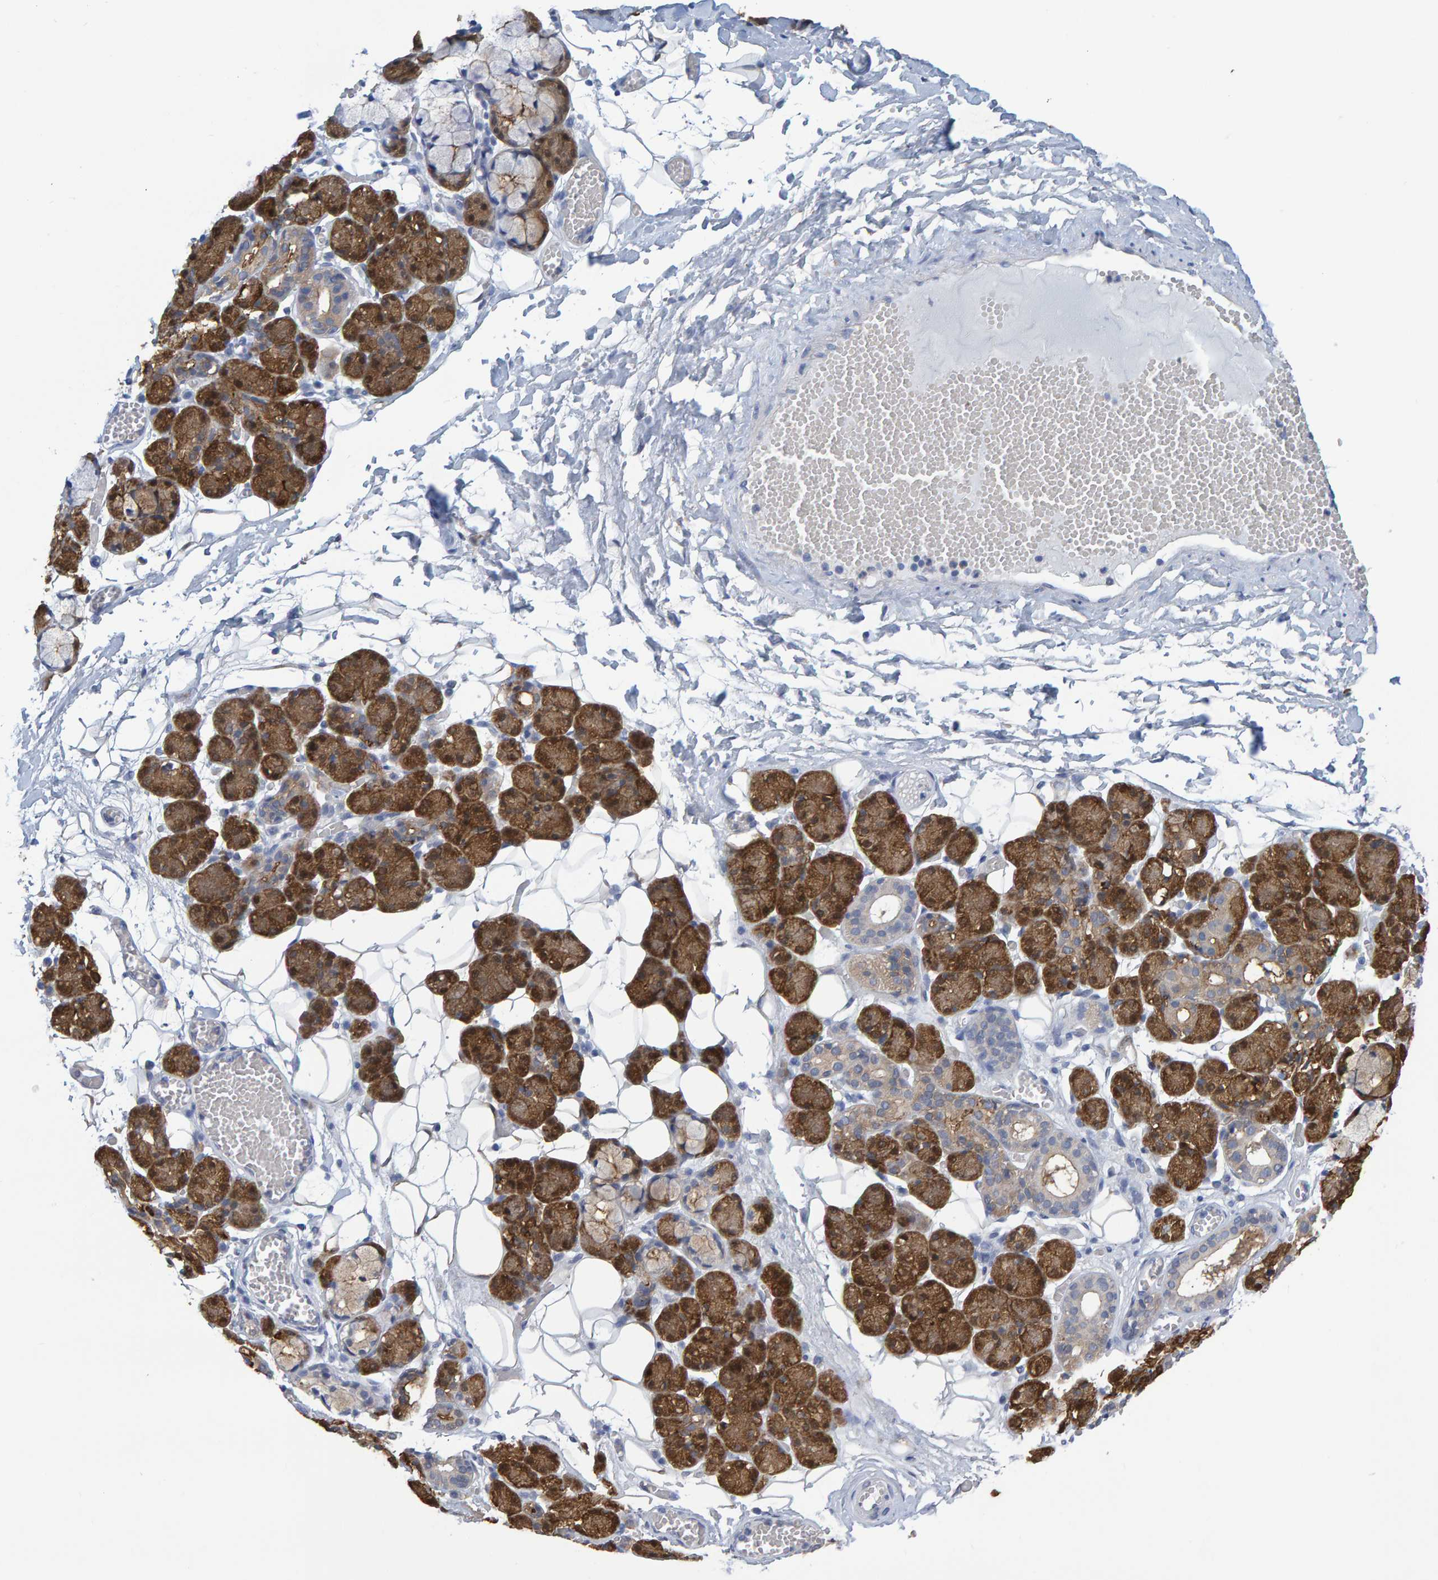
{"staining": {"intensity": "strong", "quantity": "25%-75%", "location": "cytoplasmic/membranous,nuclear"}, "tissue": "salivary gland", "cell_type": "Glandular cells", "image_type": "normal", "snomed": [{"axis": "morphology", "description": "Normal tissue, NOS"}, {"axis": "topography", "description": "Salivary gland"}], "caption": "High-power microscopy captured an IHC micrograph of unremarkable salivary gland, revealing strong cytoplasmic/membranous,nuclear positivity in approximately 25%-75% of glandular cells.", "gene": "ALAD", "patient": {"sex": "male", "age": 63}}